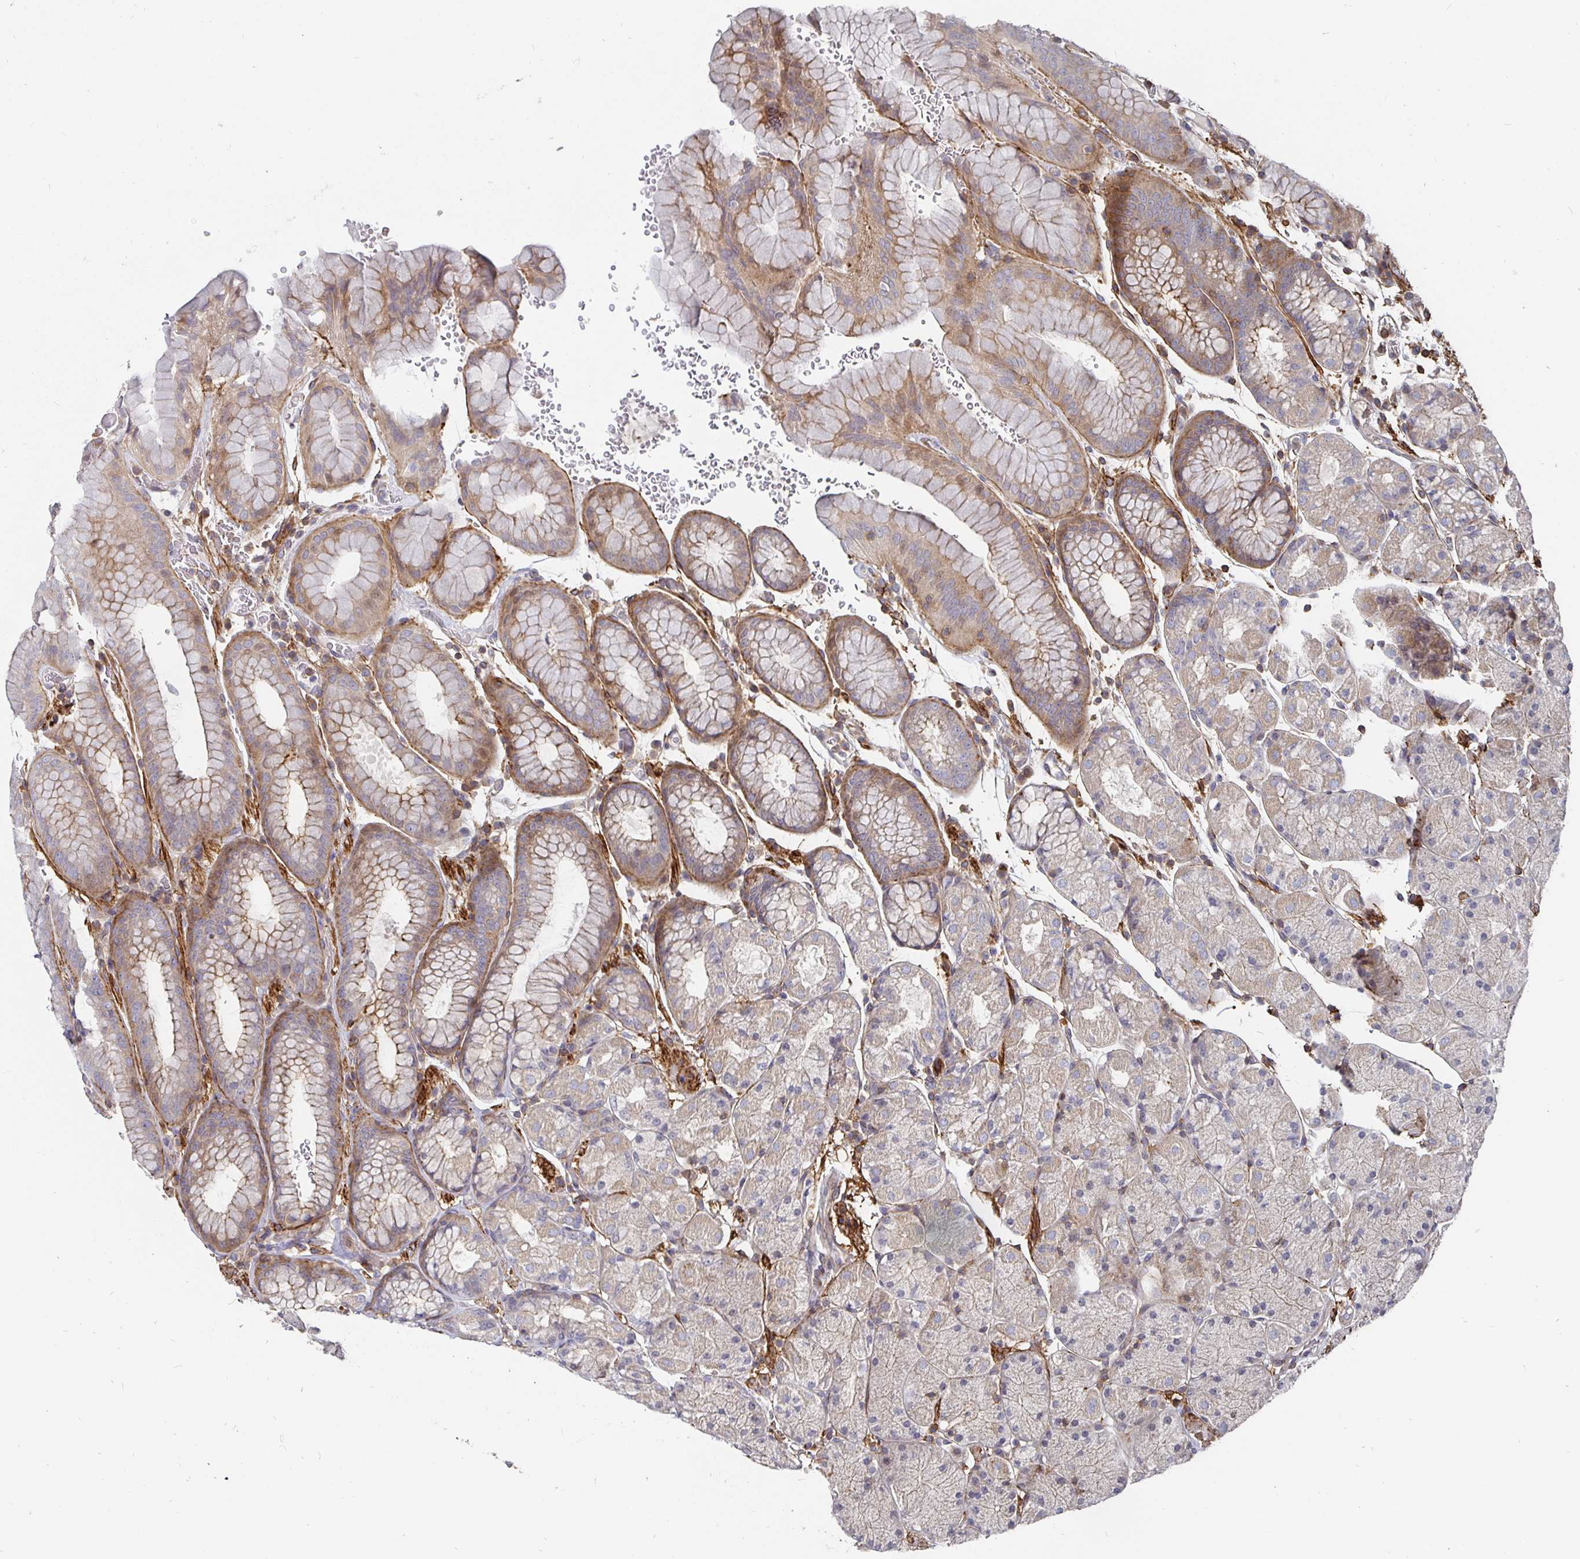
{"staining": {"intensity": "moderate", "quantity": "25%-75%", "location": "cytoplasmic/membranous"}, "tissue": "stomach", "cell_type": "Glandular cells", "image_type": "normal", "snomed": [{"axis": "morphology", "description": "Normal tissue, NOS"}, {"axis": "topography", "description": "Stomach, upper"}, {"axis": "topography", "description": "Stomach"}], "caption": "Glandular cells exhibit medium levels of moderate cytoplasmic/membranous positivity in about 25%-75% of cells in normal human stomach.", "gene": "GJA4", "patient": {"sex": "male", "age": 76}}